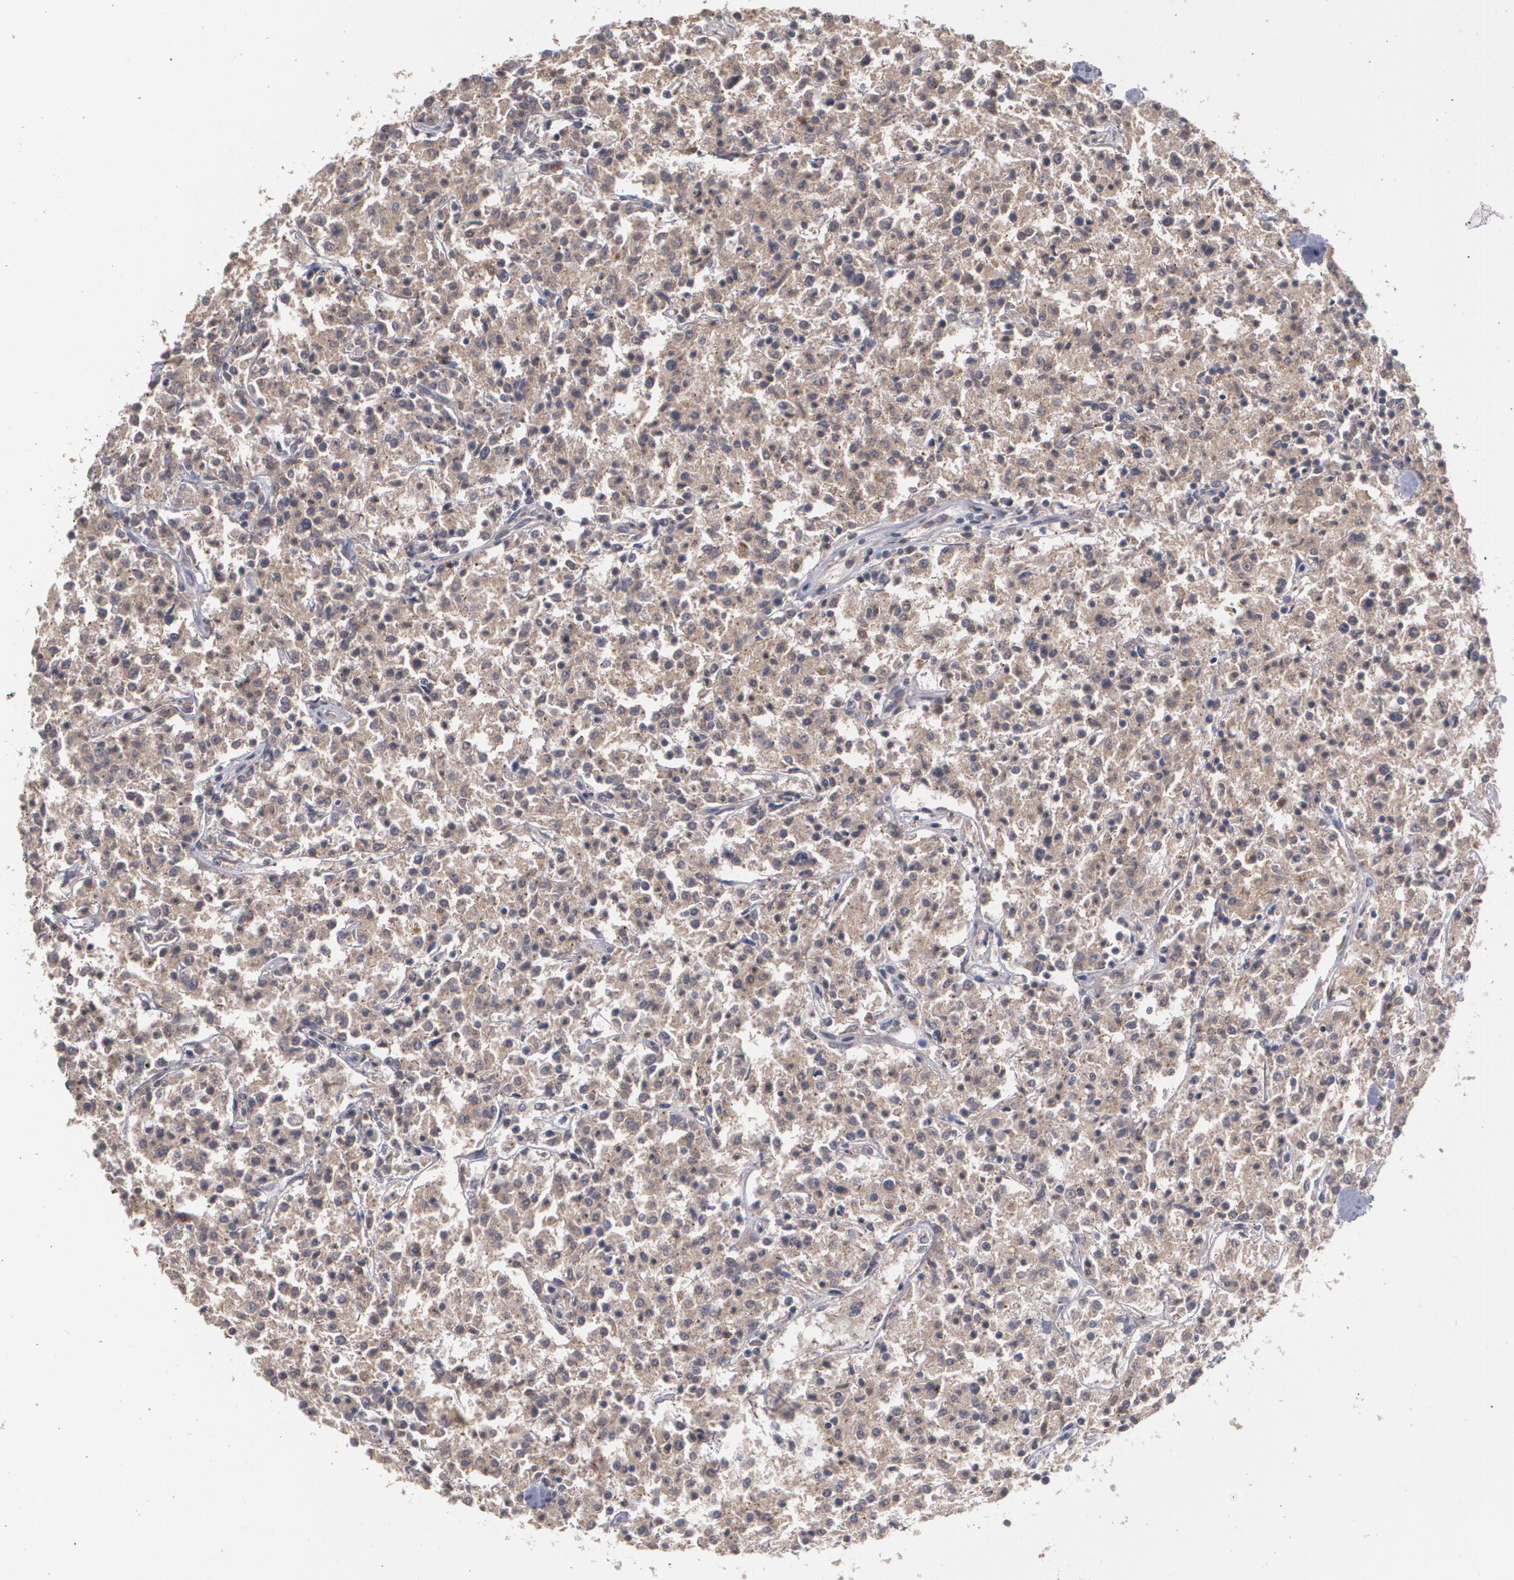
{"staining": {"intensity": "moderate", "quantity": ">75%", "location": "cytoplasmic/membranous"}, "tissue": "lymphoma", "cell_type": "Tumor cells", "image_type": "cancer", "snomed": [{"axis": "morphology", "description": "Malignant lymphoma, non-Hodgkin's type, Low grade"}, {"axis": "topography", "description": "Small intestine"}], "caption": "A micrograph of human lymphoma stained for a protein exhibits moderate cytoplasmic/membranous brown staining in tumor cells.", "gene": "ARF6", "patient": {"sex": "female", "age": 59}}